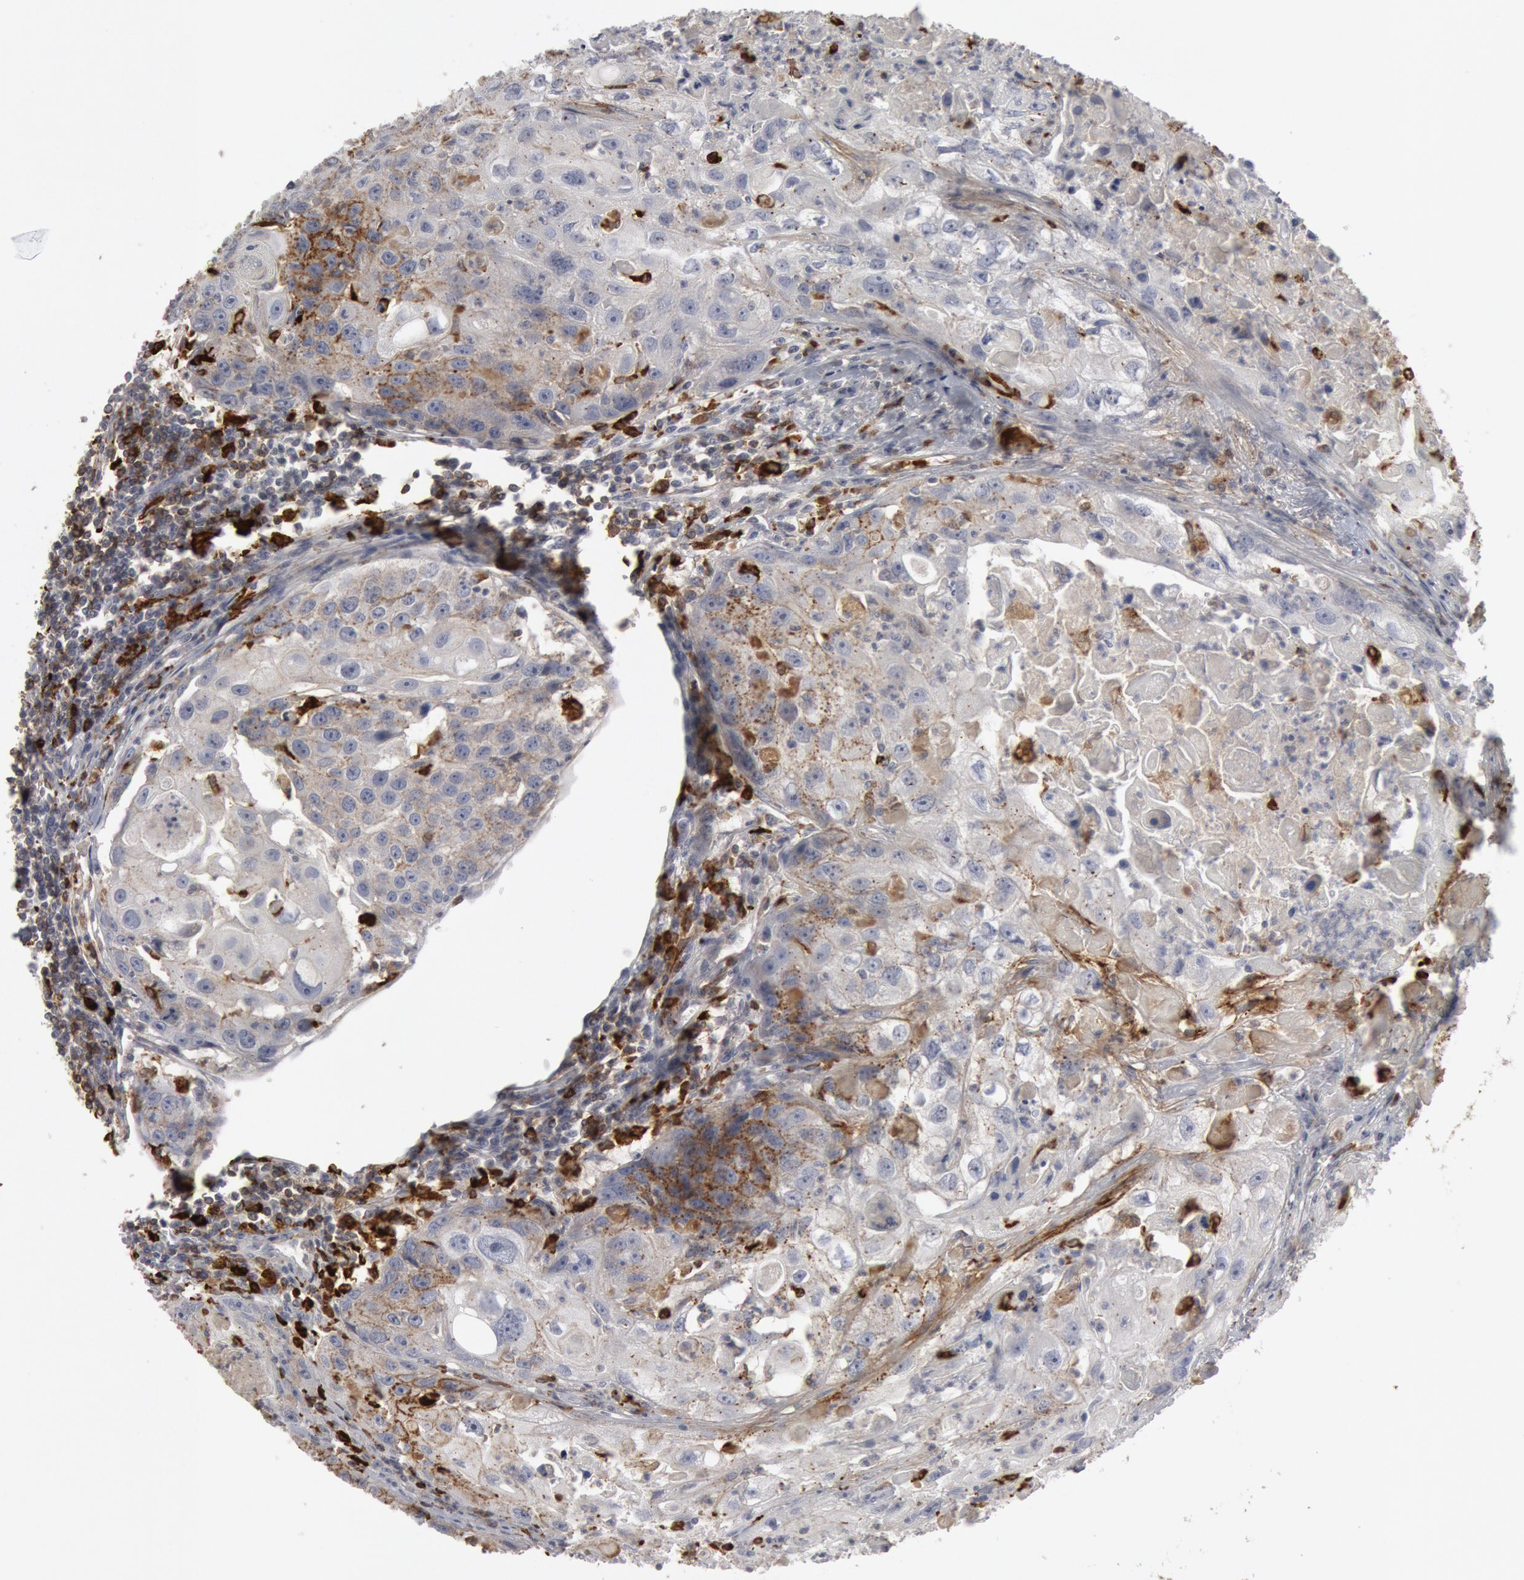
{"staining": {"intensity": "moderate", "quantity": "<25%", "location": "cytoplasmic/membranous"}, "tissue": "head and neck cancer", "cell_type": "Tumor cells", "image_type": "cancer", "snomed": [{"axis": "morphology", "description": "Squamous cell carcinoma, NOS"}, {"axis": "topography", "description": "Head-Neck"}], "caption": "Moderate cytoplasmic/membranous staining for a protein is identified in about <25% of tumor cells of squamous cell carcinoma (head and neck) using immunohistochemistry (IHC).", "gene": "C1QC", "patient": {"sex": "male", "age": 64}}